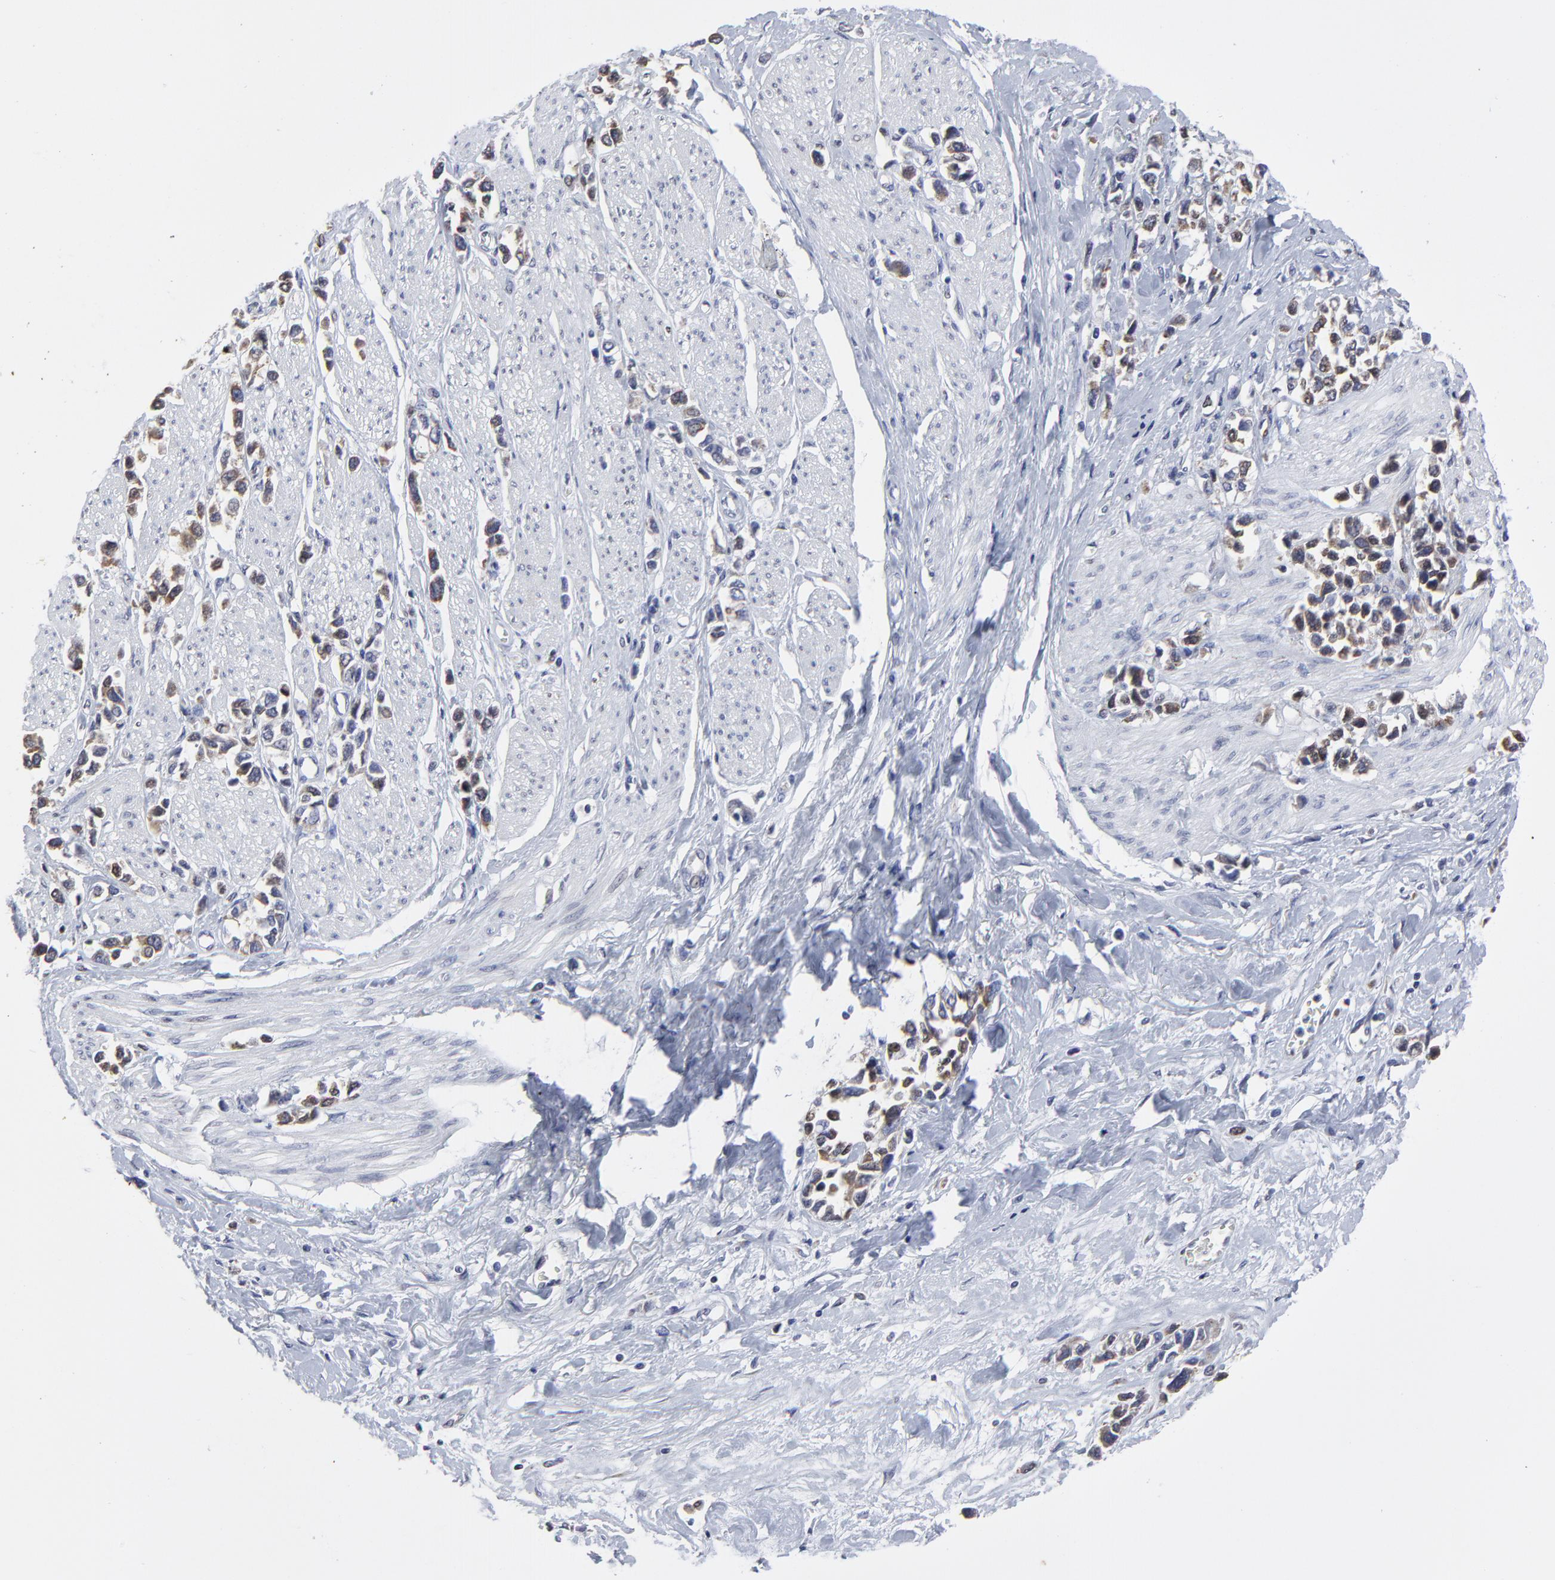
{"staining": {"intensity": "weak", "quantity": "<25%", "location": "cytoplasmic/membranous"}, "tissue": "stomach cancer", "cell_type": "Tumor cells", "image_type": "cancer", "snomed": [{"axis": "morphology", "description": "Adenocarcinoma, NOS"}, {"axis": "topography", "description": "Stomach, upper"}], "caption": "Stomach cancer stained for a protein using immunohistochemistry reveals no staining tumor cells.", "gene": "NCAPH", "patient": {"sex": "male", "age": 76}}